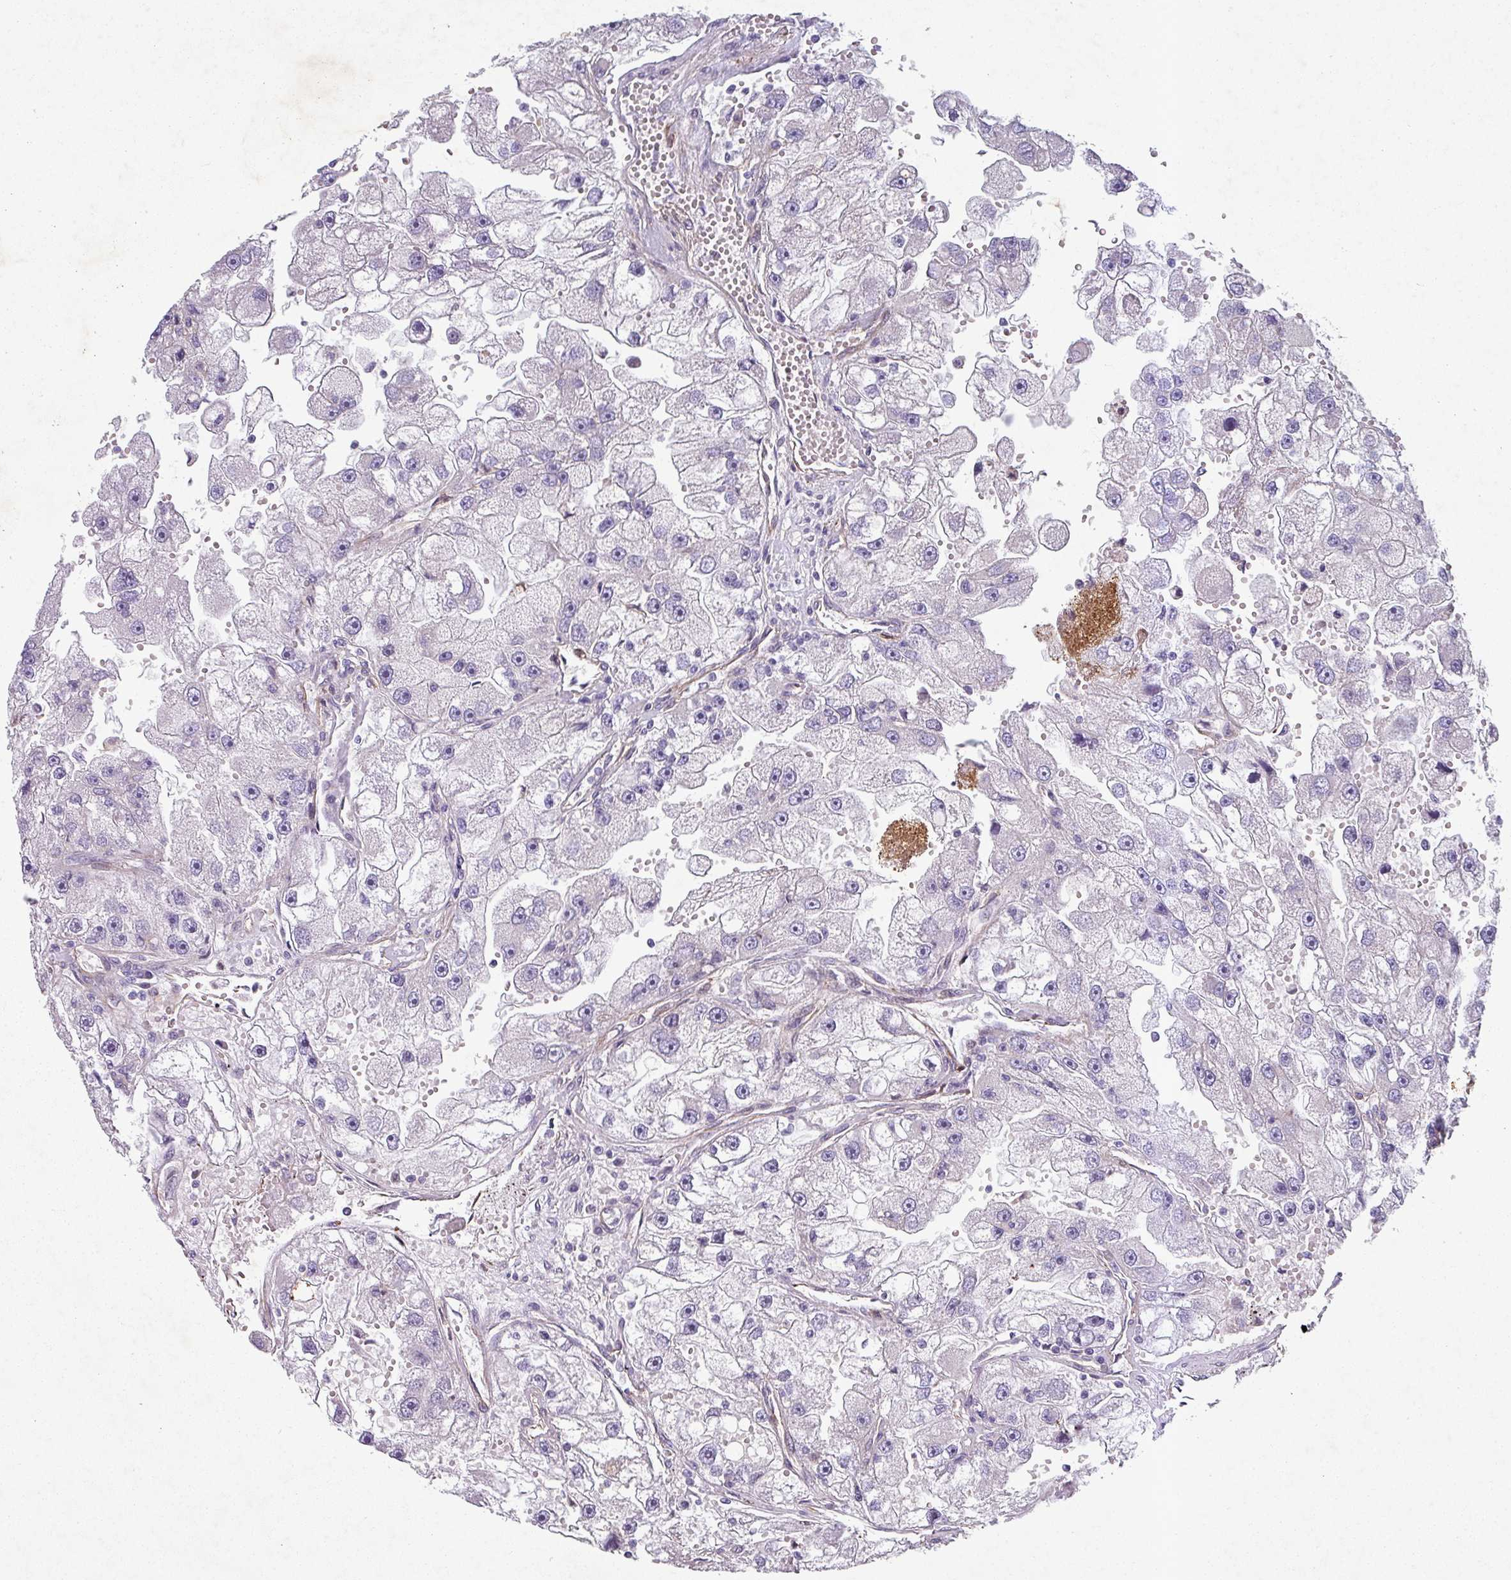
{"staining": {"intensity": "negative", "quantity": "none", "location": "none"}, "tissue": "renal cancer", "cell_type": "Tumor cells", "image_type": "cancer", "snomed": [{"axis": "morphology", "description": "Adenocarcinoma, NOS"}, {"axis": "topography", "description": "Kidney"}], "caption": "This is a photomicrograph of immunohistochemistry staining of renal cancer, which shows no positivity in tumor cells.", "gene": "ATP2C2", "patient": {"sex": "male", "age": 63}}